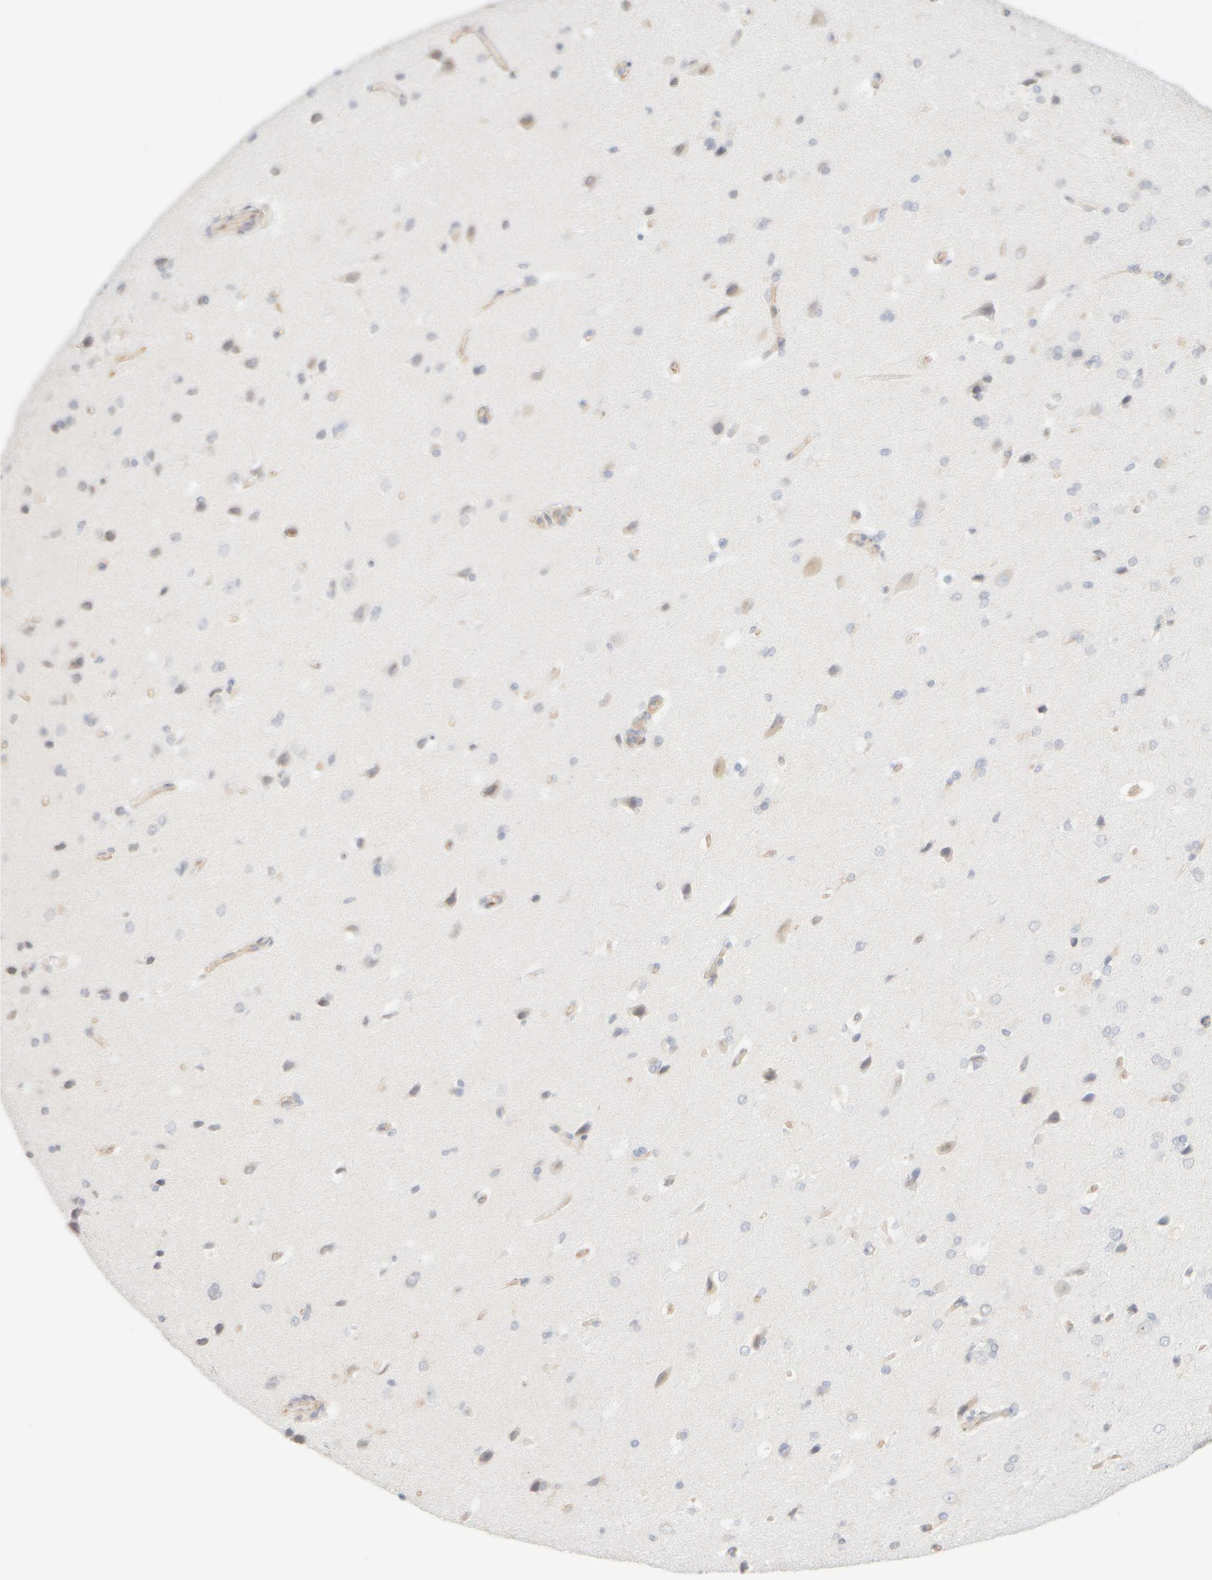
{"staining": {"intensity": "weak", "quantity": ">75%", "location": "cytoplasmic/membranous"}, "tissue": "cerebral cortex", "cell_type": "Endothelial cells", "image_type": "normal", "snomed": [{"axis": "morphology", "description": "Normal tissue, NOS"}, {"axis": "topography", "description": "Cerebral cortex"}], "caption": "Normal cerebral cortex exhibits weak cytoplasmic/membranous staining in about >75% of endothelial cells, visualized by immunohistochemistry.", "gene": "KRT15", "patient": {"sex": "male", "age": 62}}